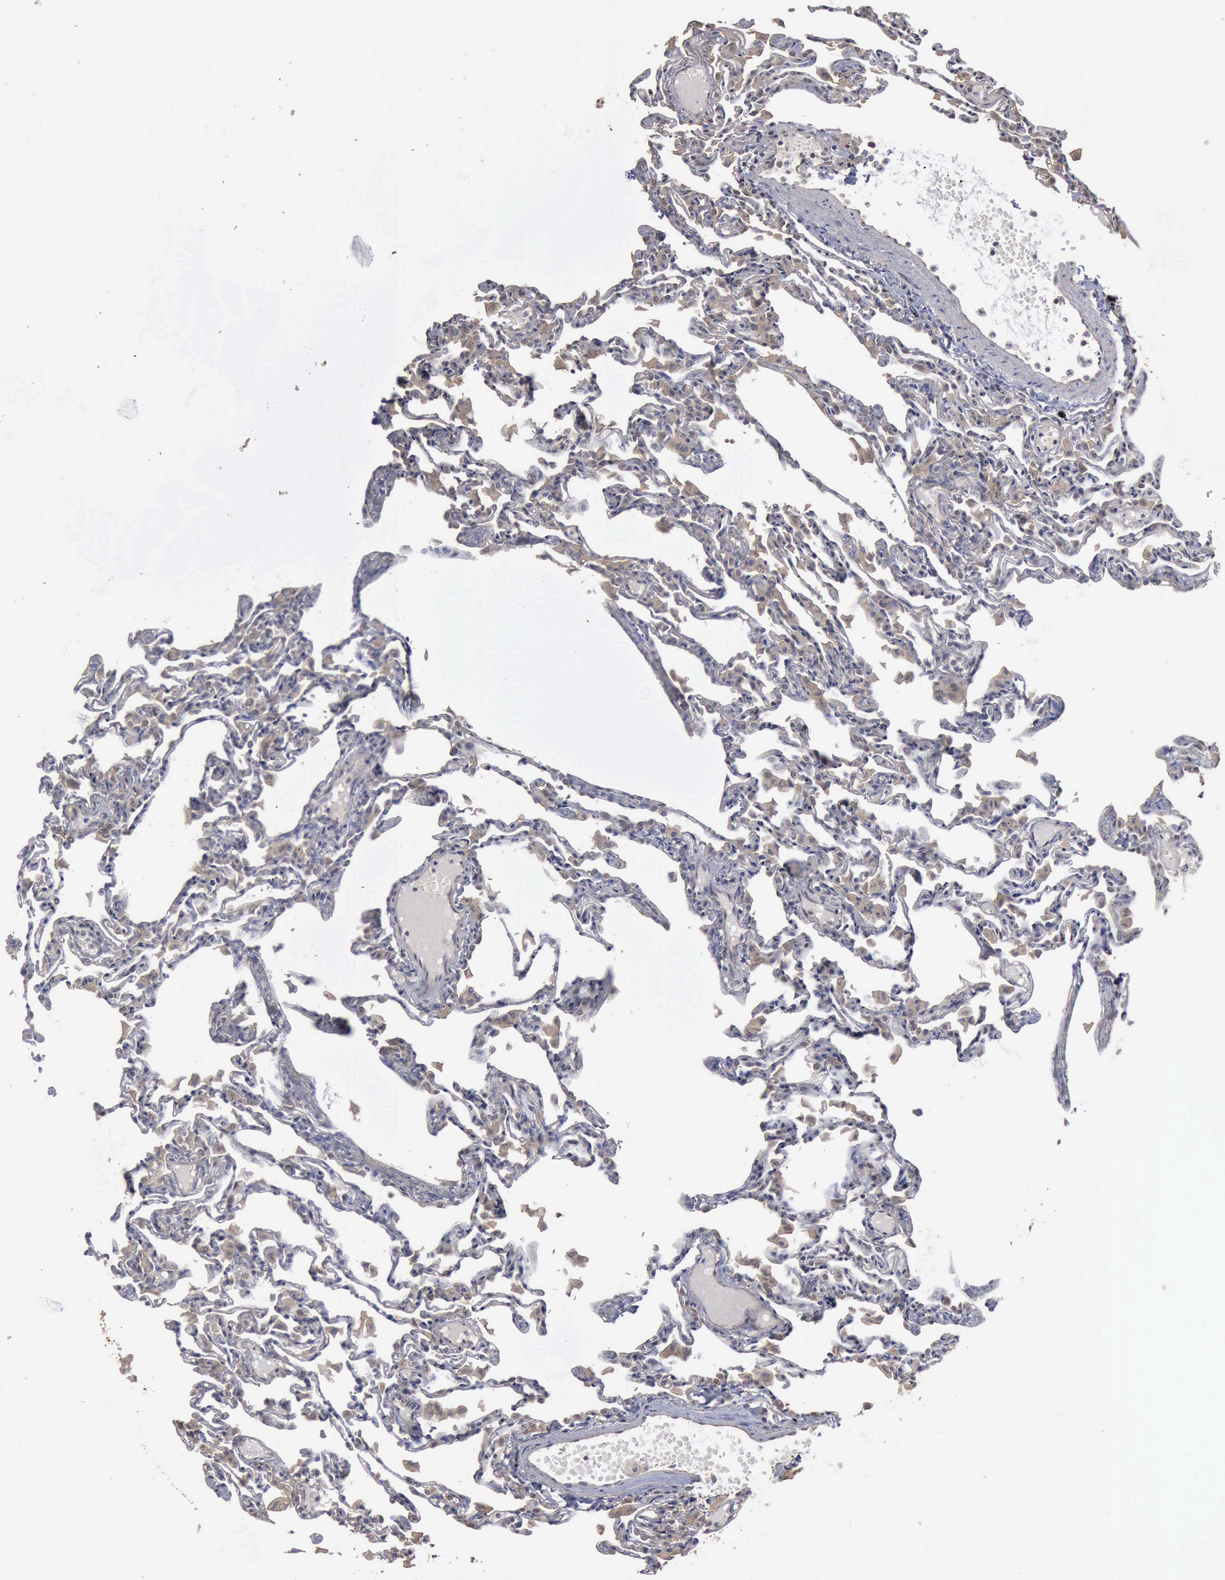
{"staining": {"intensity": "weak", "quantity": "25%-75%", "location": "cytoplasmic/membranous"}, "tissue": "lung", "cell_type": "Alveolar cells", "image_type": "normal", "snomed": [{"axis": "morphology", "description": "Normal tissue, NOS"}, {"axis": "topography", "description": "Lung"}], "caption": "An IHC photomicrograph of normal tissue is shown. Protein staining in brown shows weak cytoplasmic/membranous positivity in lung within alveolar cells. (DAB (3,3'-diaminobenzidine) IHC with brightfield microscopy, high magnification).", "gene": "CRKL", "patient": {"sex": "female", "age": 49}}